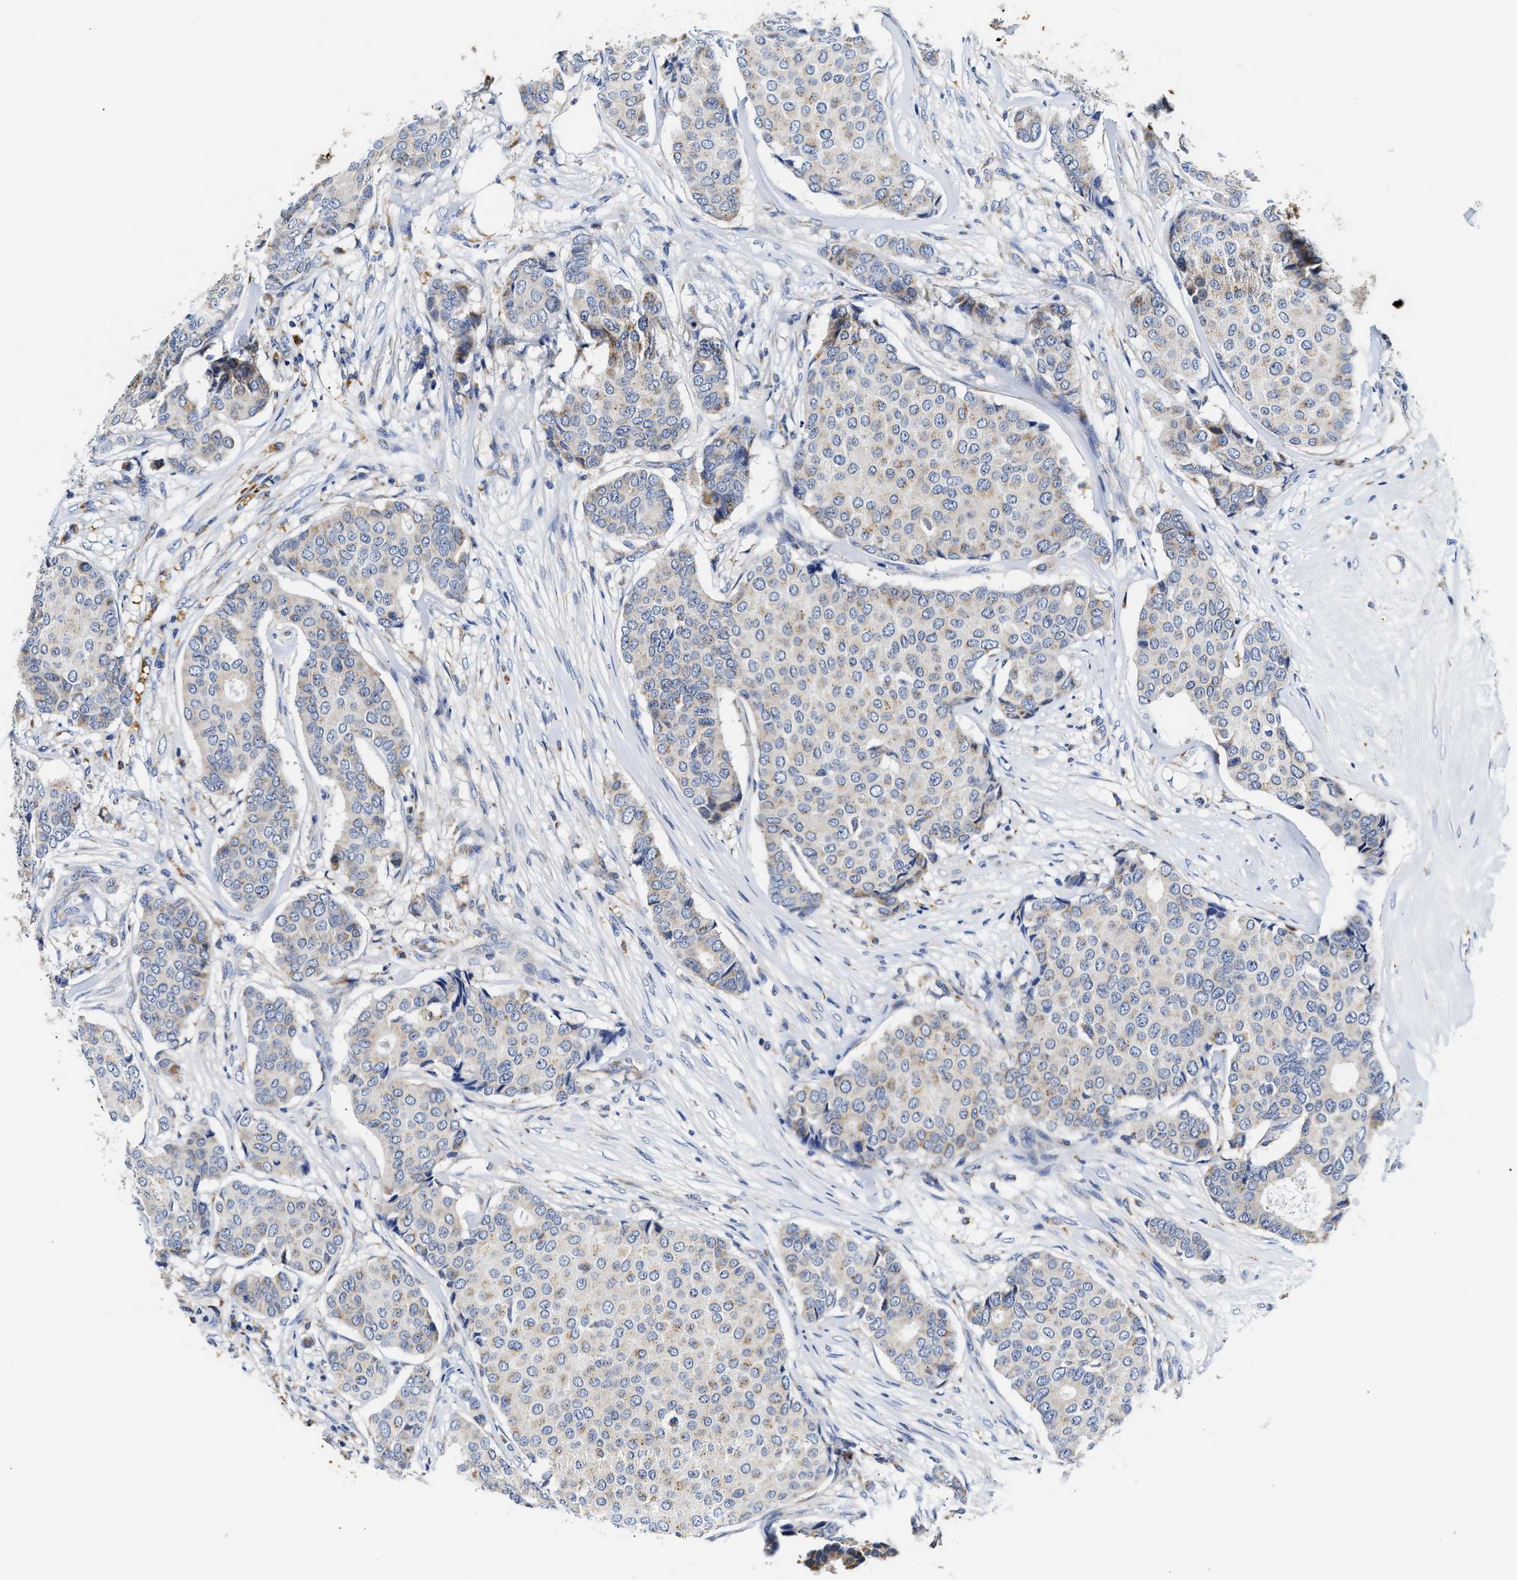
{"staining": {"intensity": "weak", "quantity": "25%-75%", "location": "cytoplasmic/membranous"}, "tissue": "breast cancer", "cell_type": "Tumor cells", "image_type": "cancer", "snomed": [{"axis": "morphology", "description": "Duct carcinoma"}, {"axis": "topography", "description": "Breast"}], "caption": "Weak cytoplasmic/membranous protein staining is seen in about 25%-75% of tumor cells in breast invasive ductal carcinoma.", "gene": "ACADVL", "patient": {"sex": "female", "age": 75}}